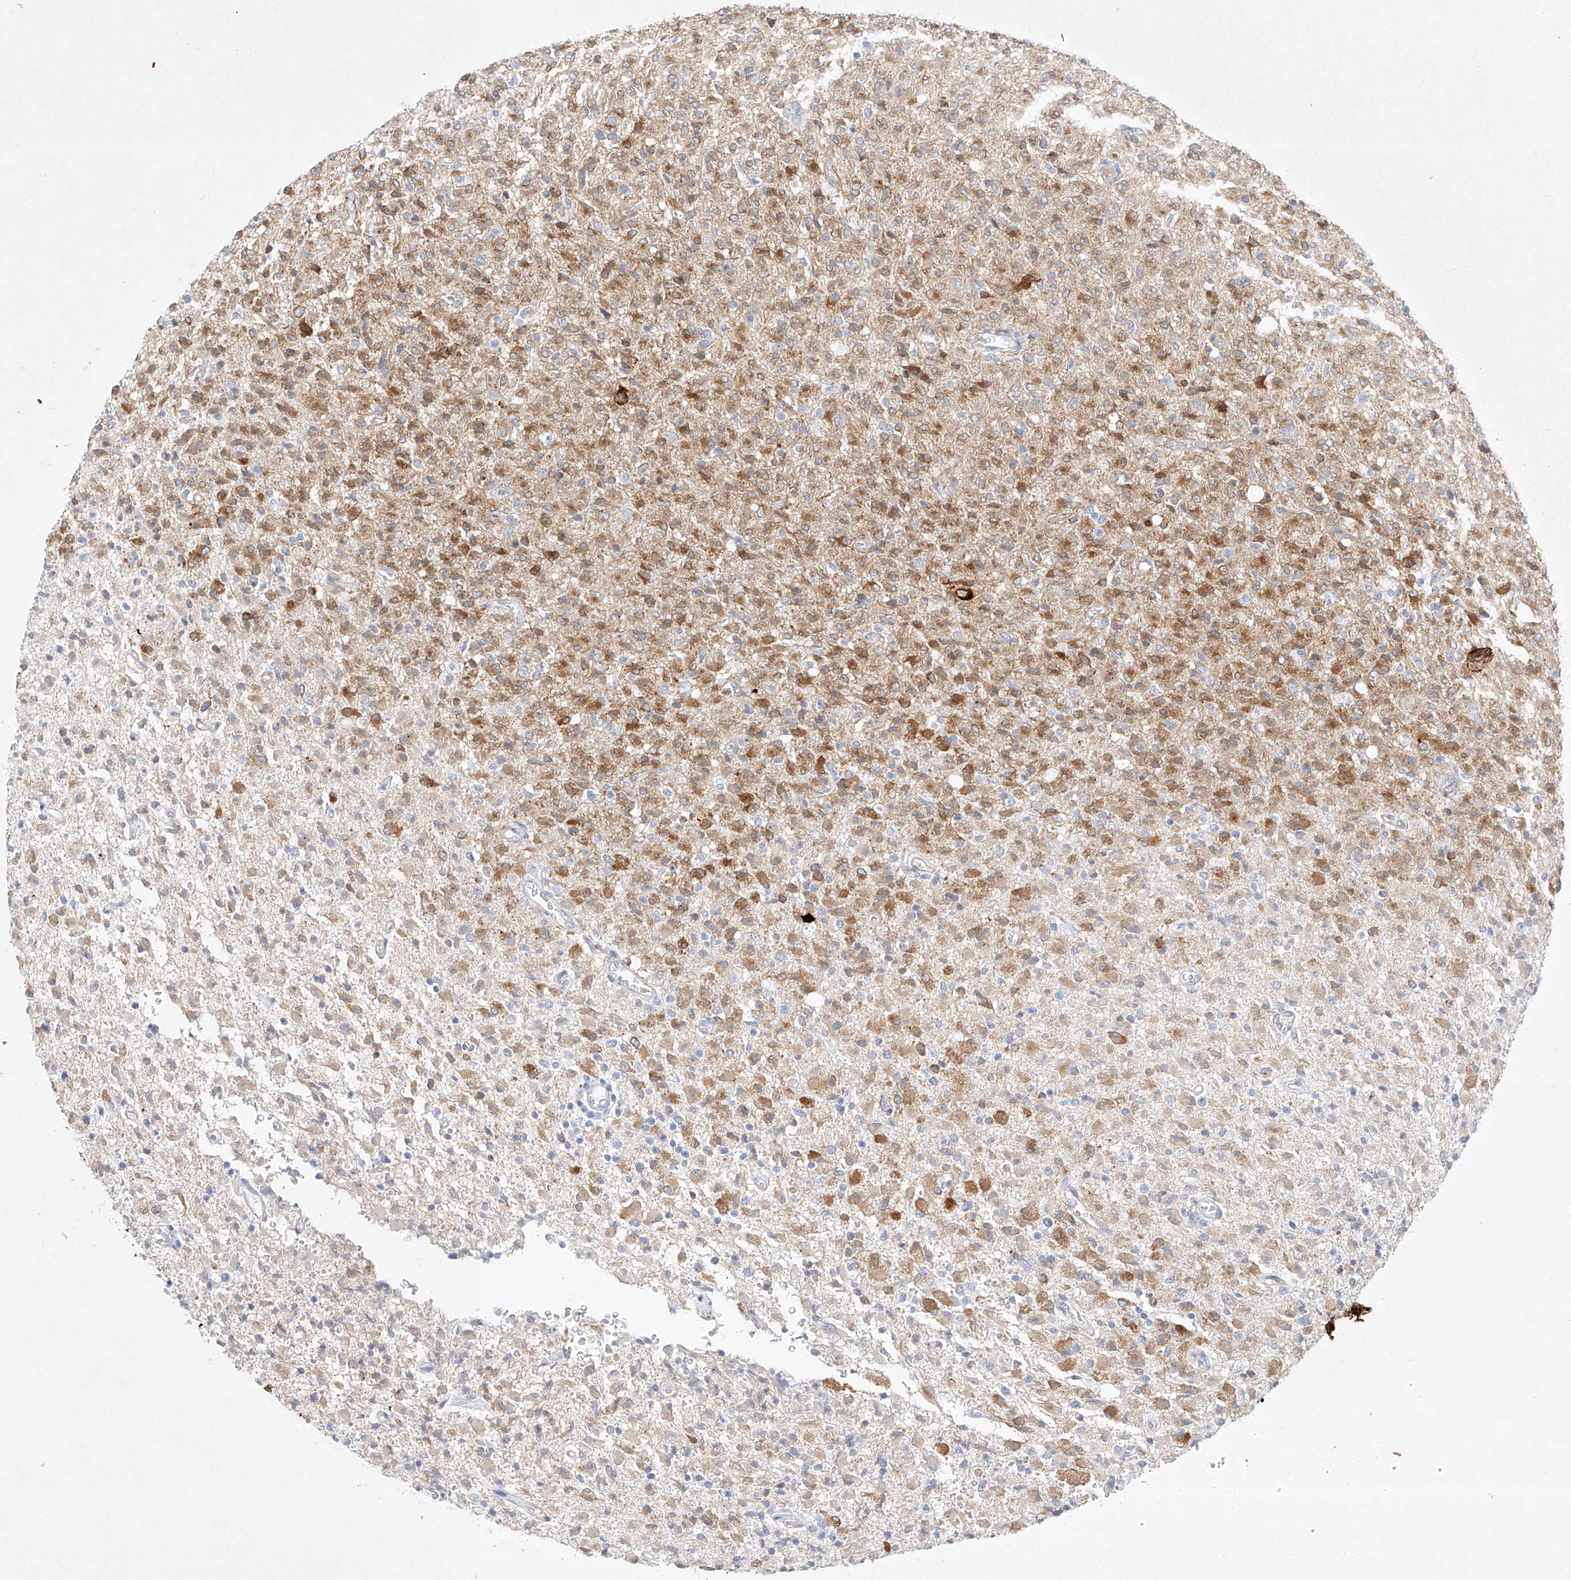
{"staining": {"intensity": "moderate", "quantity": ">75%", "location": "cytoplasmic/membranous"}, "tissue": "glioma", "cell_type": "Tumor cells", "image_type": "cancer", "snomed": [{"axis": "morphology", "description": "Glioma, malignant, High grade"}, {"axis": "topography", "description": "Brain"}], "caption": "Immunohistochemical staining of human glioma reveals medium levels of moderate cytoplasmic/membranous staining in about >75% of tumor cells.", "gene": "REEP2", "patient": {"sex": "female", "age": 57}}